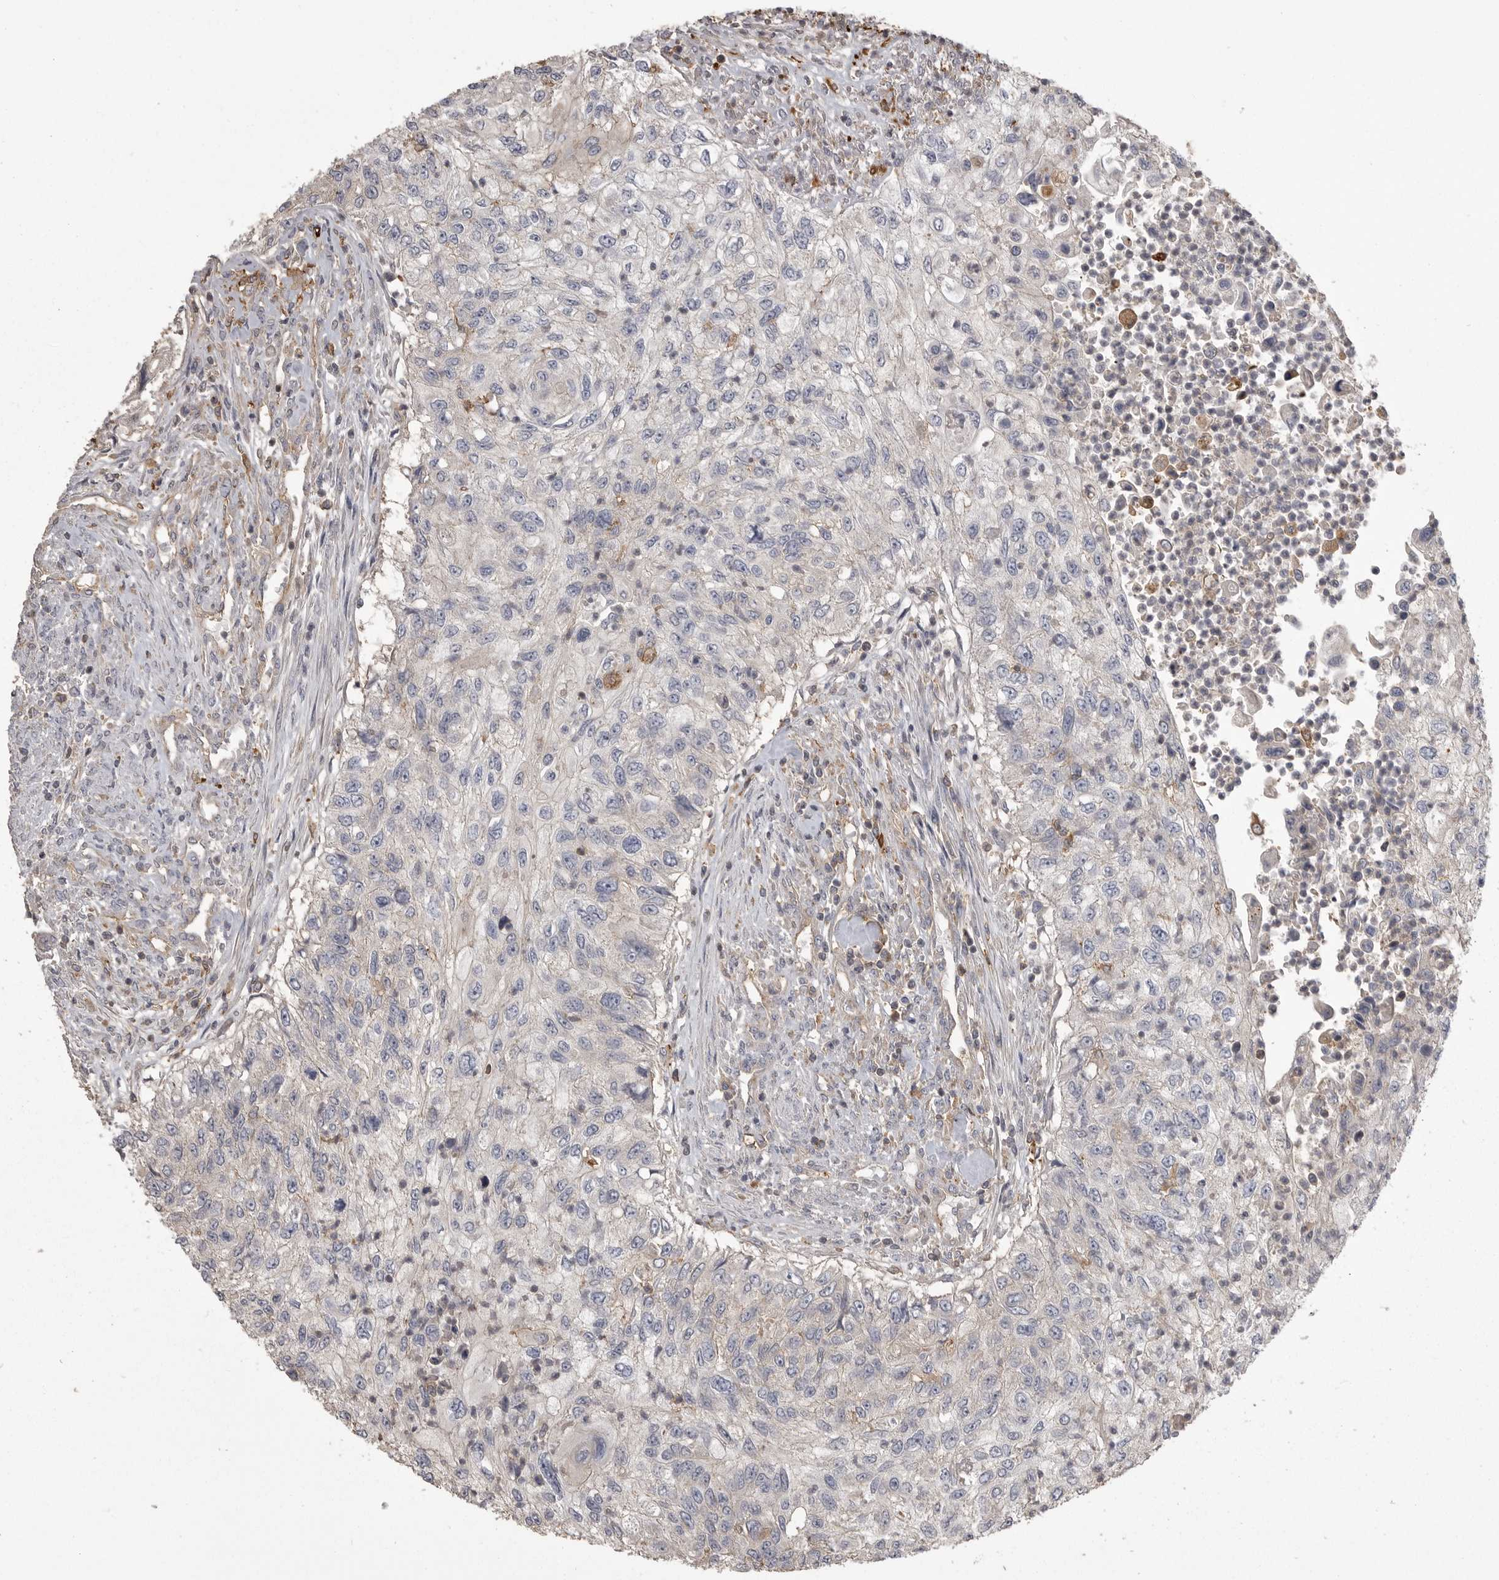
{"staining": {"intensity": "negative", "quantity": "none", "location": "none"}, "tissue": "urothelial cancer", "cell_type": "Tumor cells", "image_type": "cancer", "snomed": [{"axis": "morphology", "description": "Urothelial carcinoma, High grade"}, {"axis": "topography", "description": "Urinary bladder"}], "caption": "Immunohistochemistry histopathology image of human high-grade urothelial carcinoma stained for a protein (brown), which exhibits no staining in tumor cells.", "gene": "CMTM6", "patient": {"sex": "female", "age": 60}}